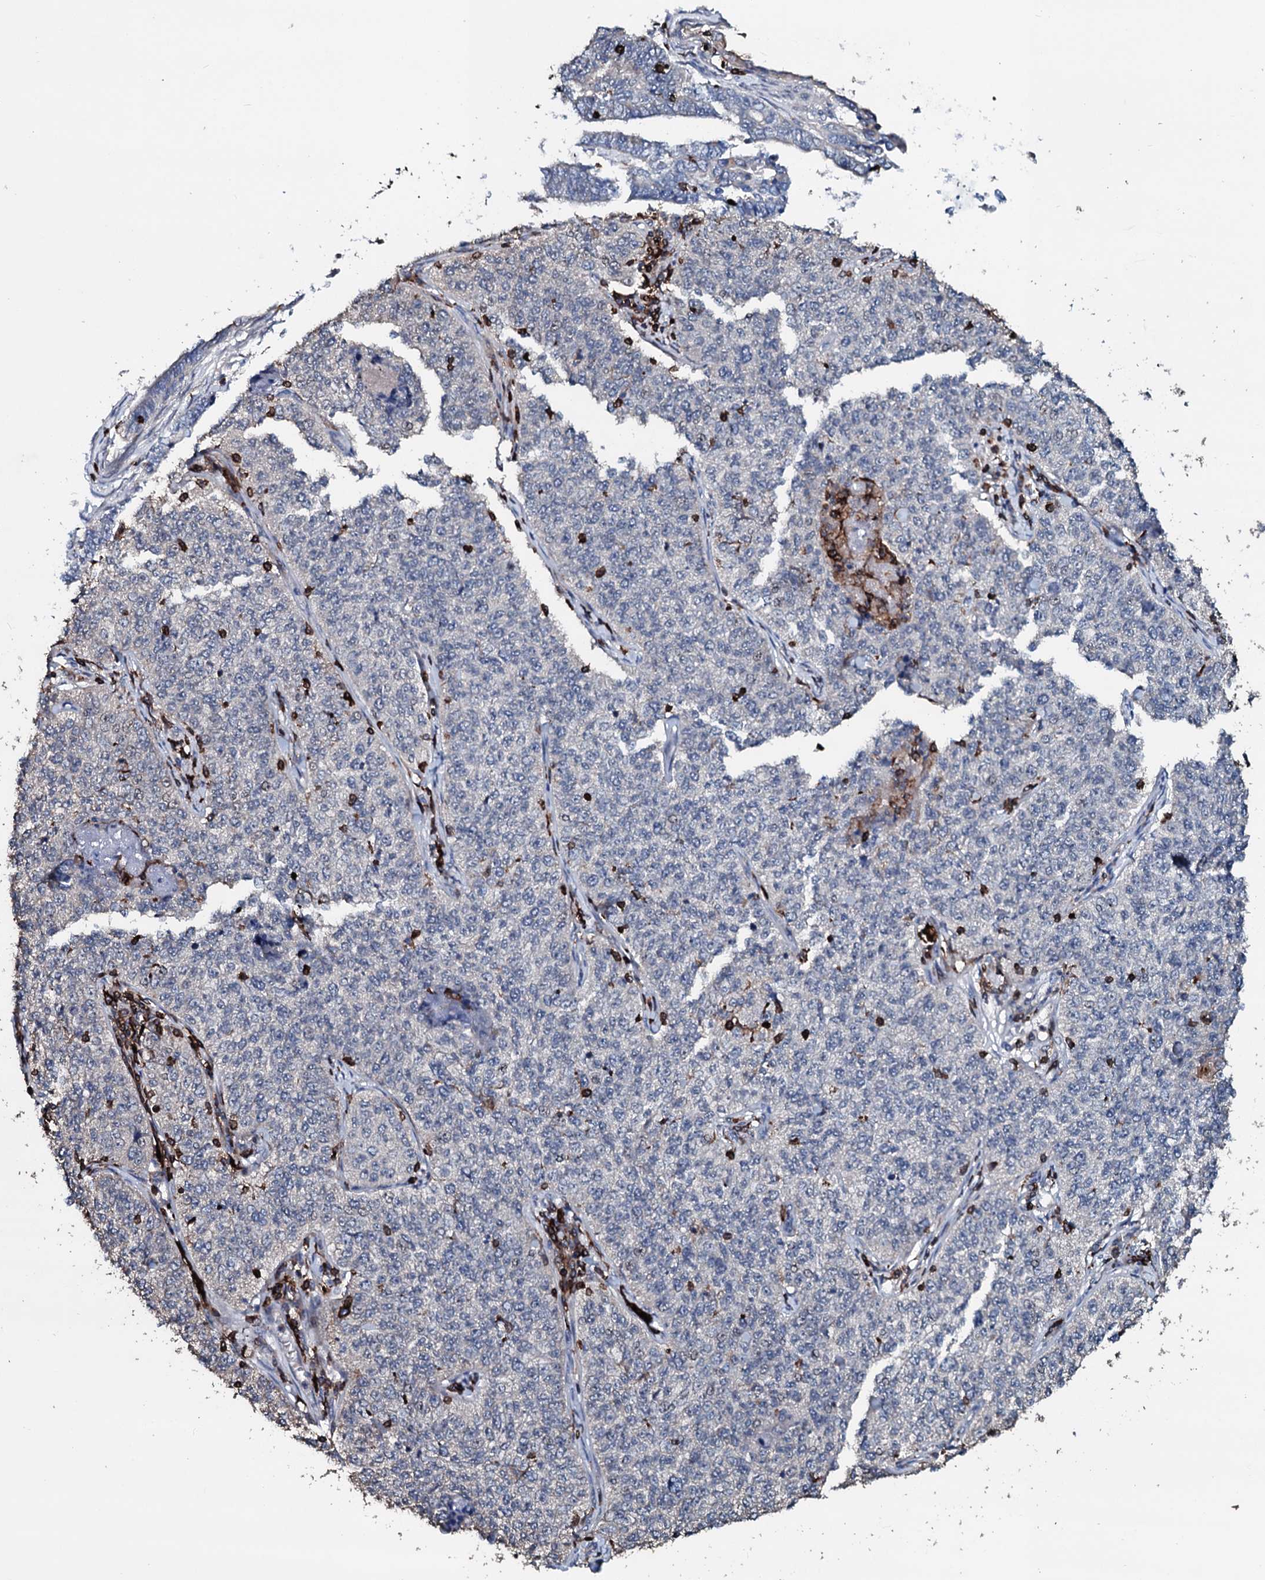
{"staining": {"intensity": "negative", "quantity": "none", "location": "none"}, "tissue": "cervical cancer", "cell_type": "Tumor cells", "image_type": "cancer", "snomed": [{"axis": "morphology", "description": "Squamous cell carcinoma, NOS"}, {"axis": "topography", "description": "Cervix"}], "caption": "A high-resolution histopathology image shows immunohistochemistry staining of cervical cancer, which demonstrates no significant expression in tumor cells. The staining was performed using DAB (3,3'-diaminobenzidine) to visualize the protein expression in brown, while the nuclei were stained in blue with hematoxylin (Magnification: 20x).", "gene": "OGFOD2", "patient": {"sex": "female", "age": 35}}